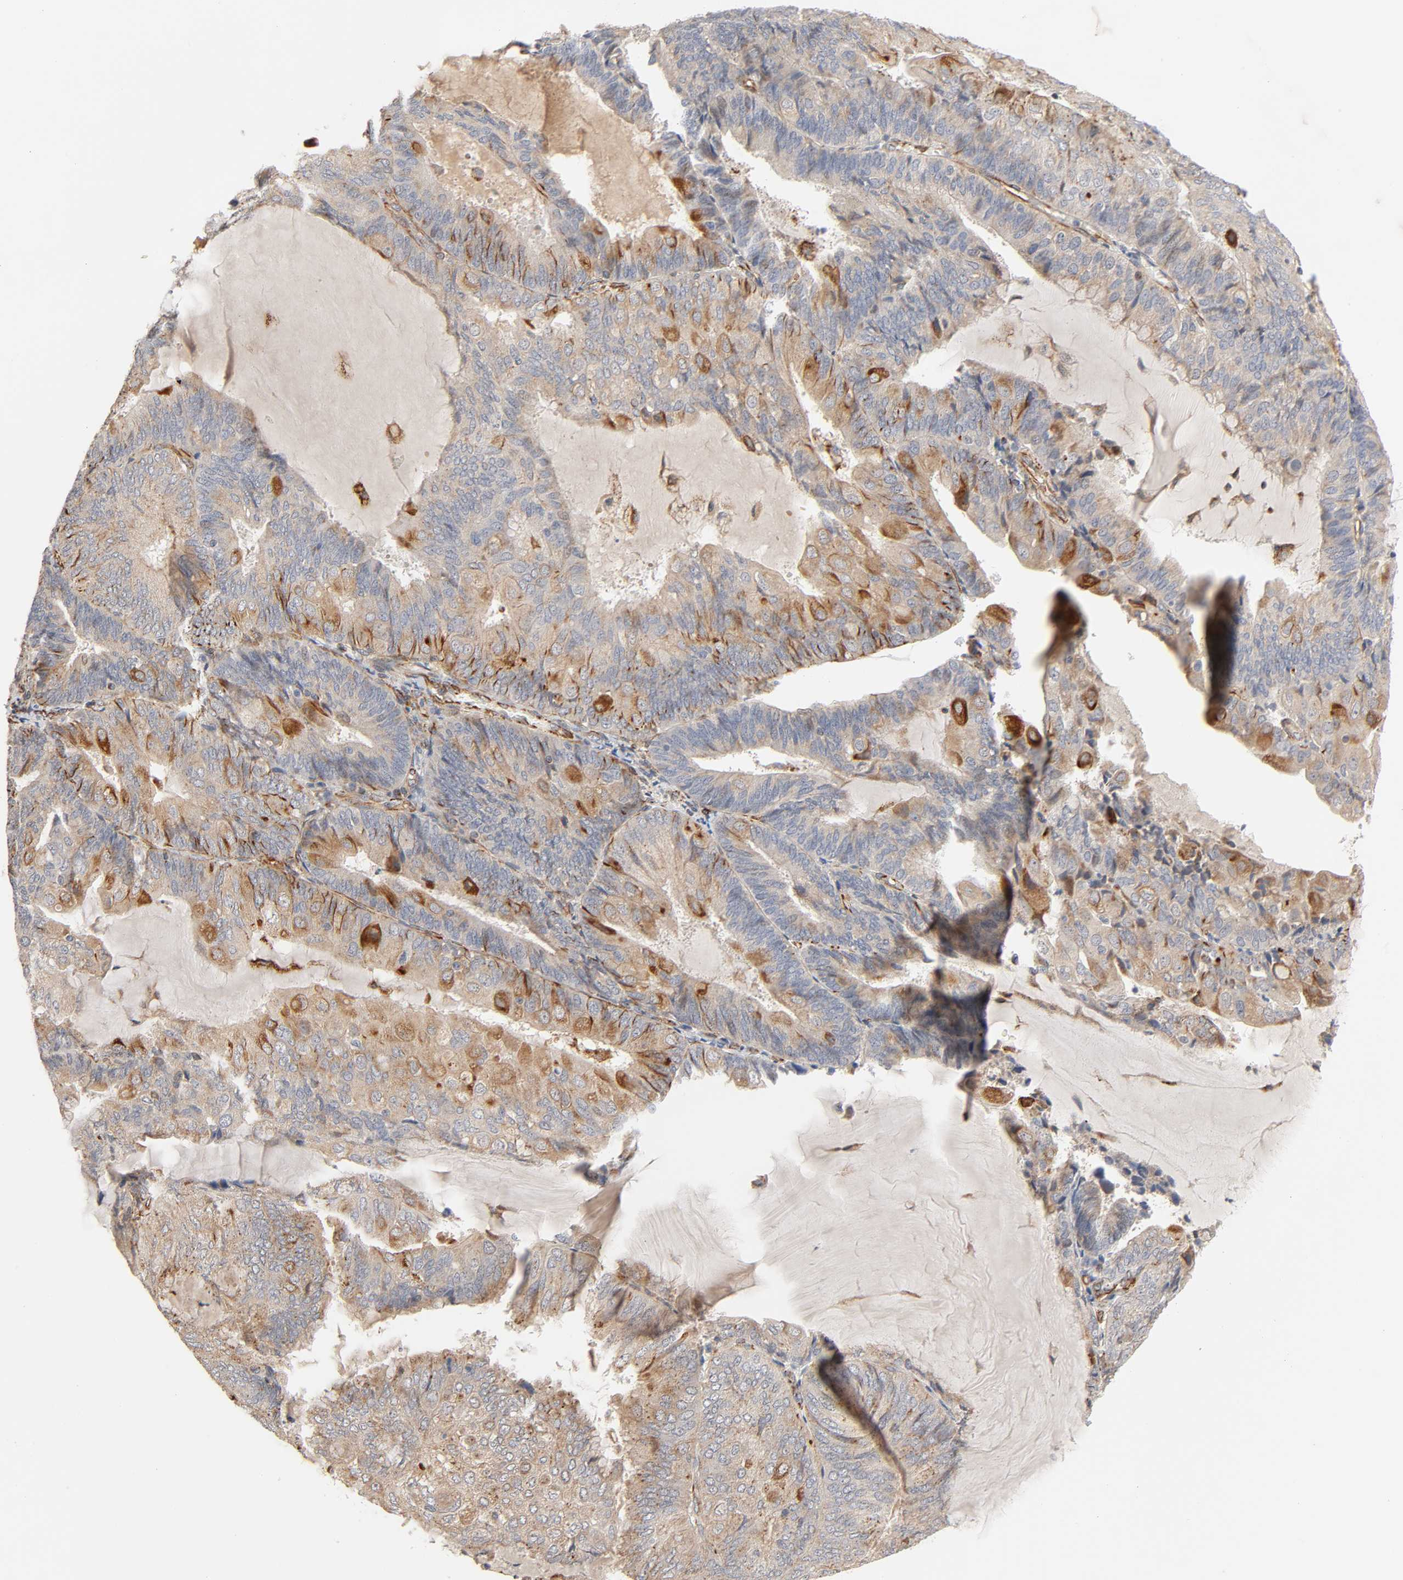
{"staining": {"intensity": "moderate", "quantity": ">75%", "location": "cytoplasmic/membranous"}, "tissue": "endometrial cancer", "cell_type": "Tumor cells", "image_type": "cancer", "snomed": [{"axis": "morphology", "description": "Adenocarcinoma, NOS"}, {"axis": "topography", "description": "Endometrium"}], "caption": "DAB (3,3'-diaminobenzidine) immunohistochemical staining of endometrial cancer shows moderate cytoplasmic/membranous protein staining in about >75% of tumor cells.", "gene": "REEP6", "patient": {"sex": "female", "age": 81}}